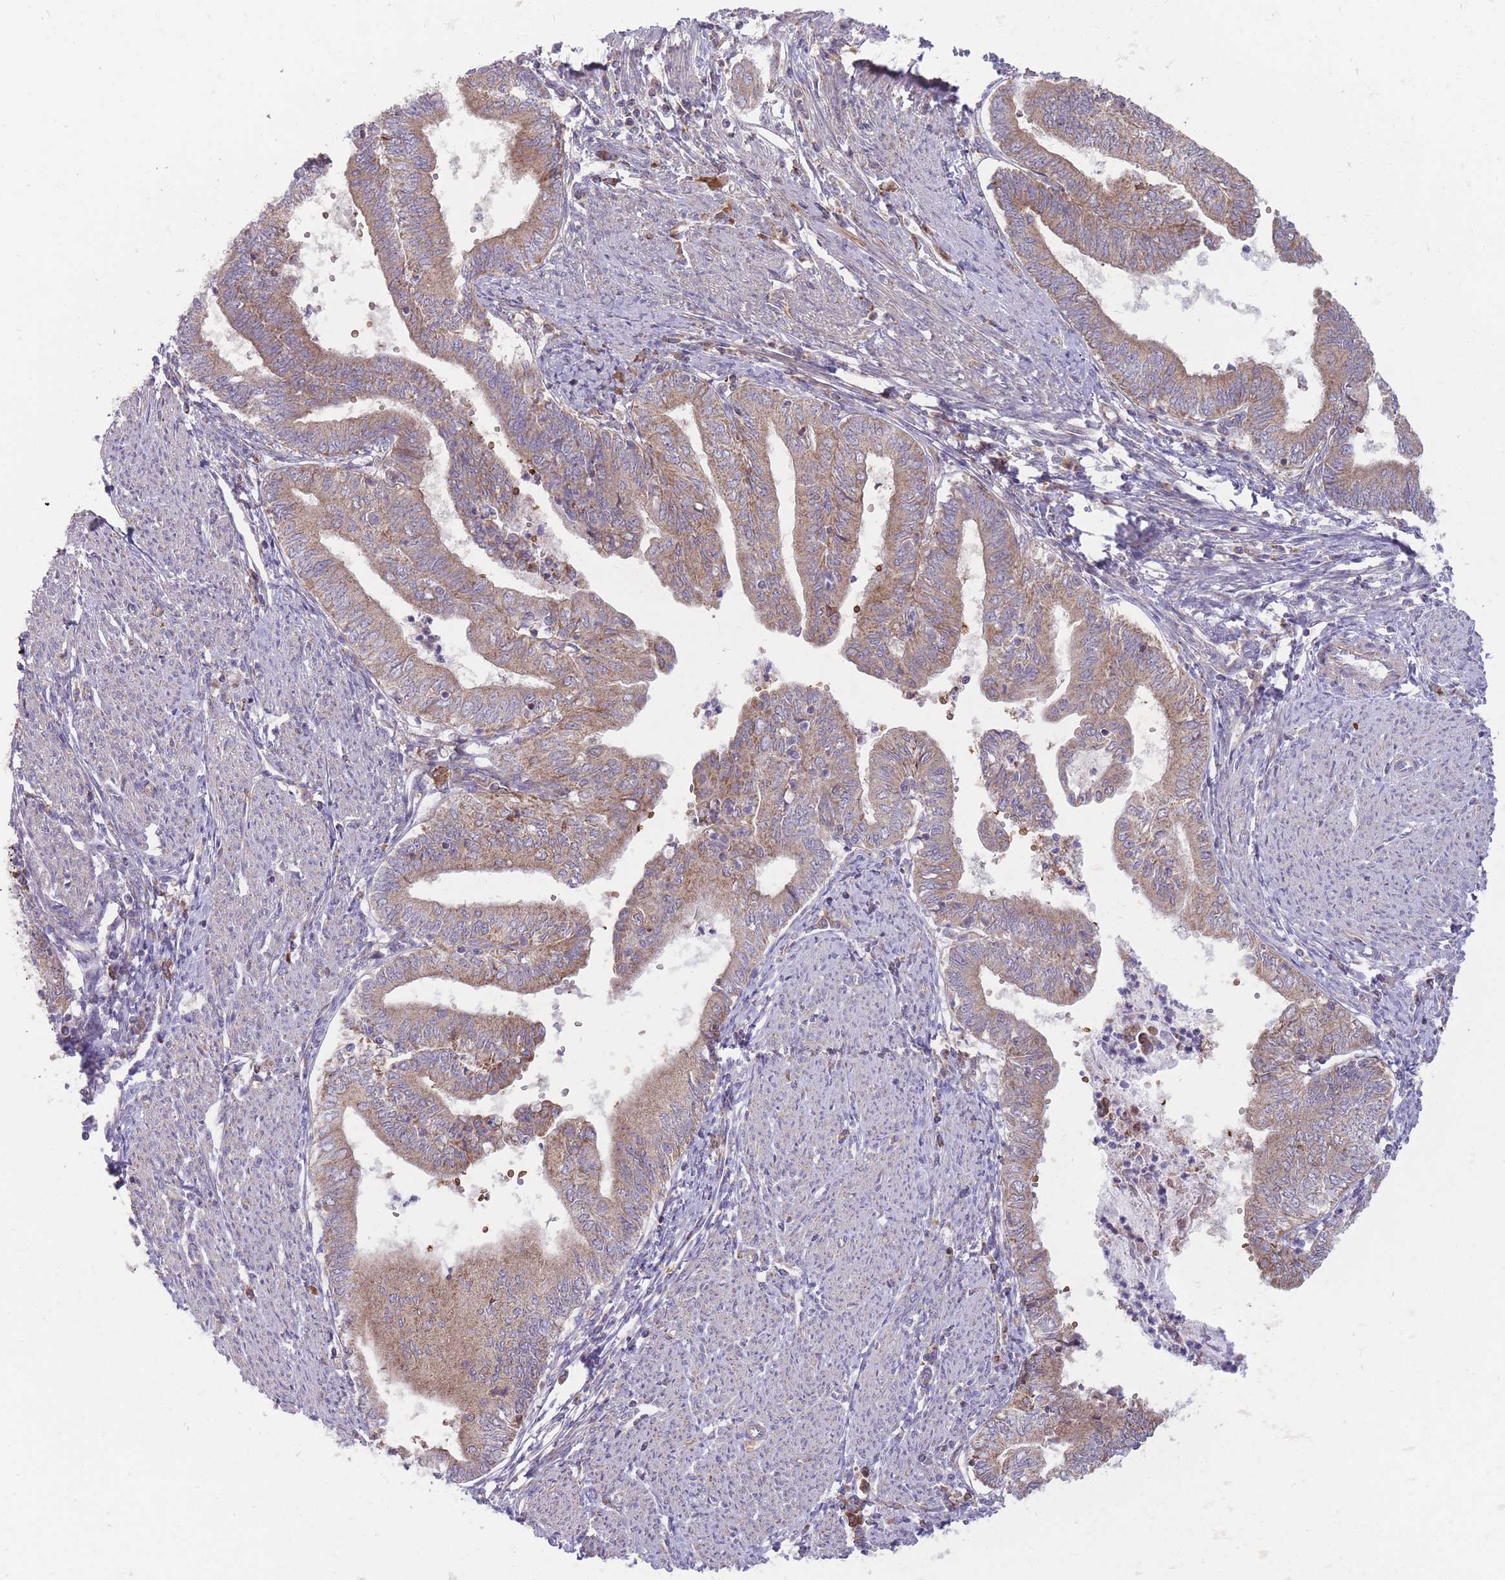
{"staining": {"intensity": "weak", "quantity": ">75%", "location": "cytoplasmic/membranous"}, "tissue": "endometrial cancer", "cell_type": "Tumor cells", "image_type": "cancer", "snomed": [{"axis": "morphology", "description": "Adenocarcinoma, NOS"}, {"axis": "topography", "description": "Endometrium"}], "caption": "DAB immunohistochemical staining of human endometrial cancer (adenocarcinoma) reveals weak cytoplasmic/membranous protein expression in approximately >75% of tumor cells.", "gene": "ANKRD10", "patient": {"sex": "female", "age": 66}}